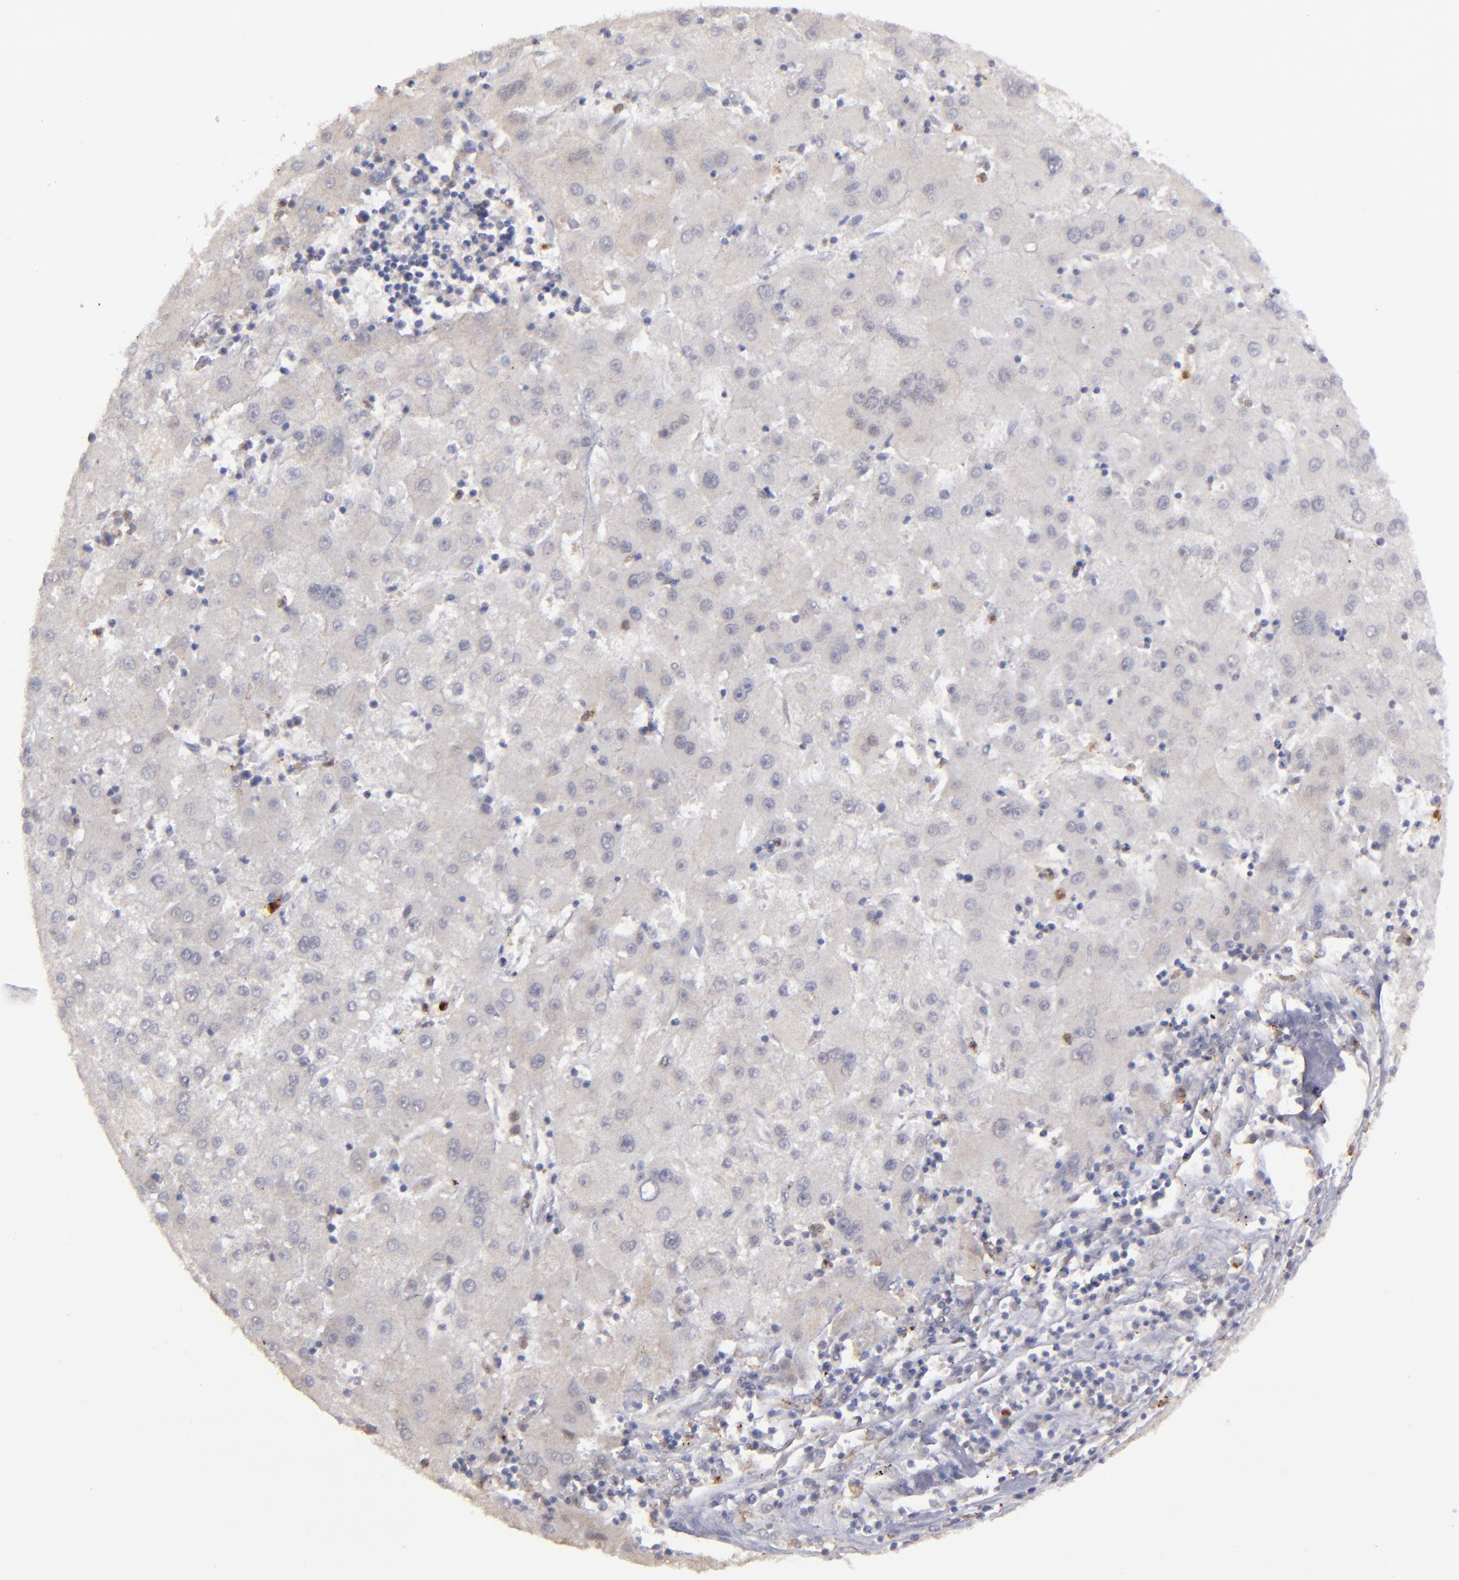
{"staining": {"intensity": "negative", "quantity": "none", "location": "none"}, "tissue": "liver cancer", "cell_type": "Tumor cells", "image_type": "cancer", "snomed": [{"axis": "morphology", "description": "Carcinoma, Hepatocellular, NOS"}, {"axis": "topography", "description": "Liver"}], "caption": "IHC image of human liver cancer stained for a protein (brown), which displays no expression in tumor cells.", "gene": "RREB1", "patient": {"sex": "male", "age": 72}}